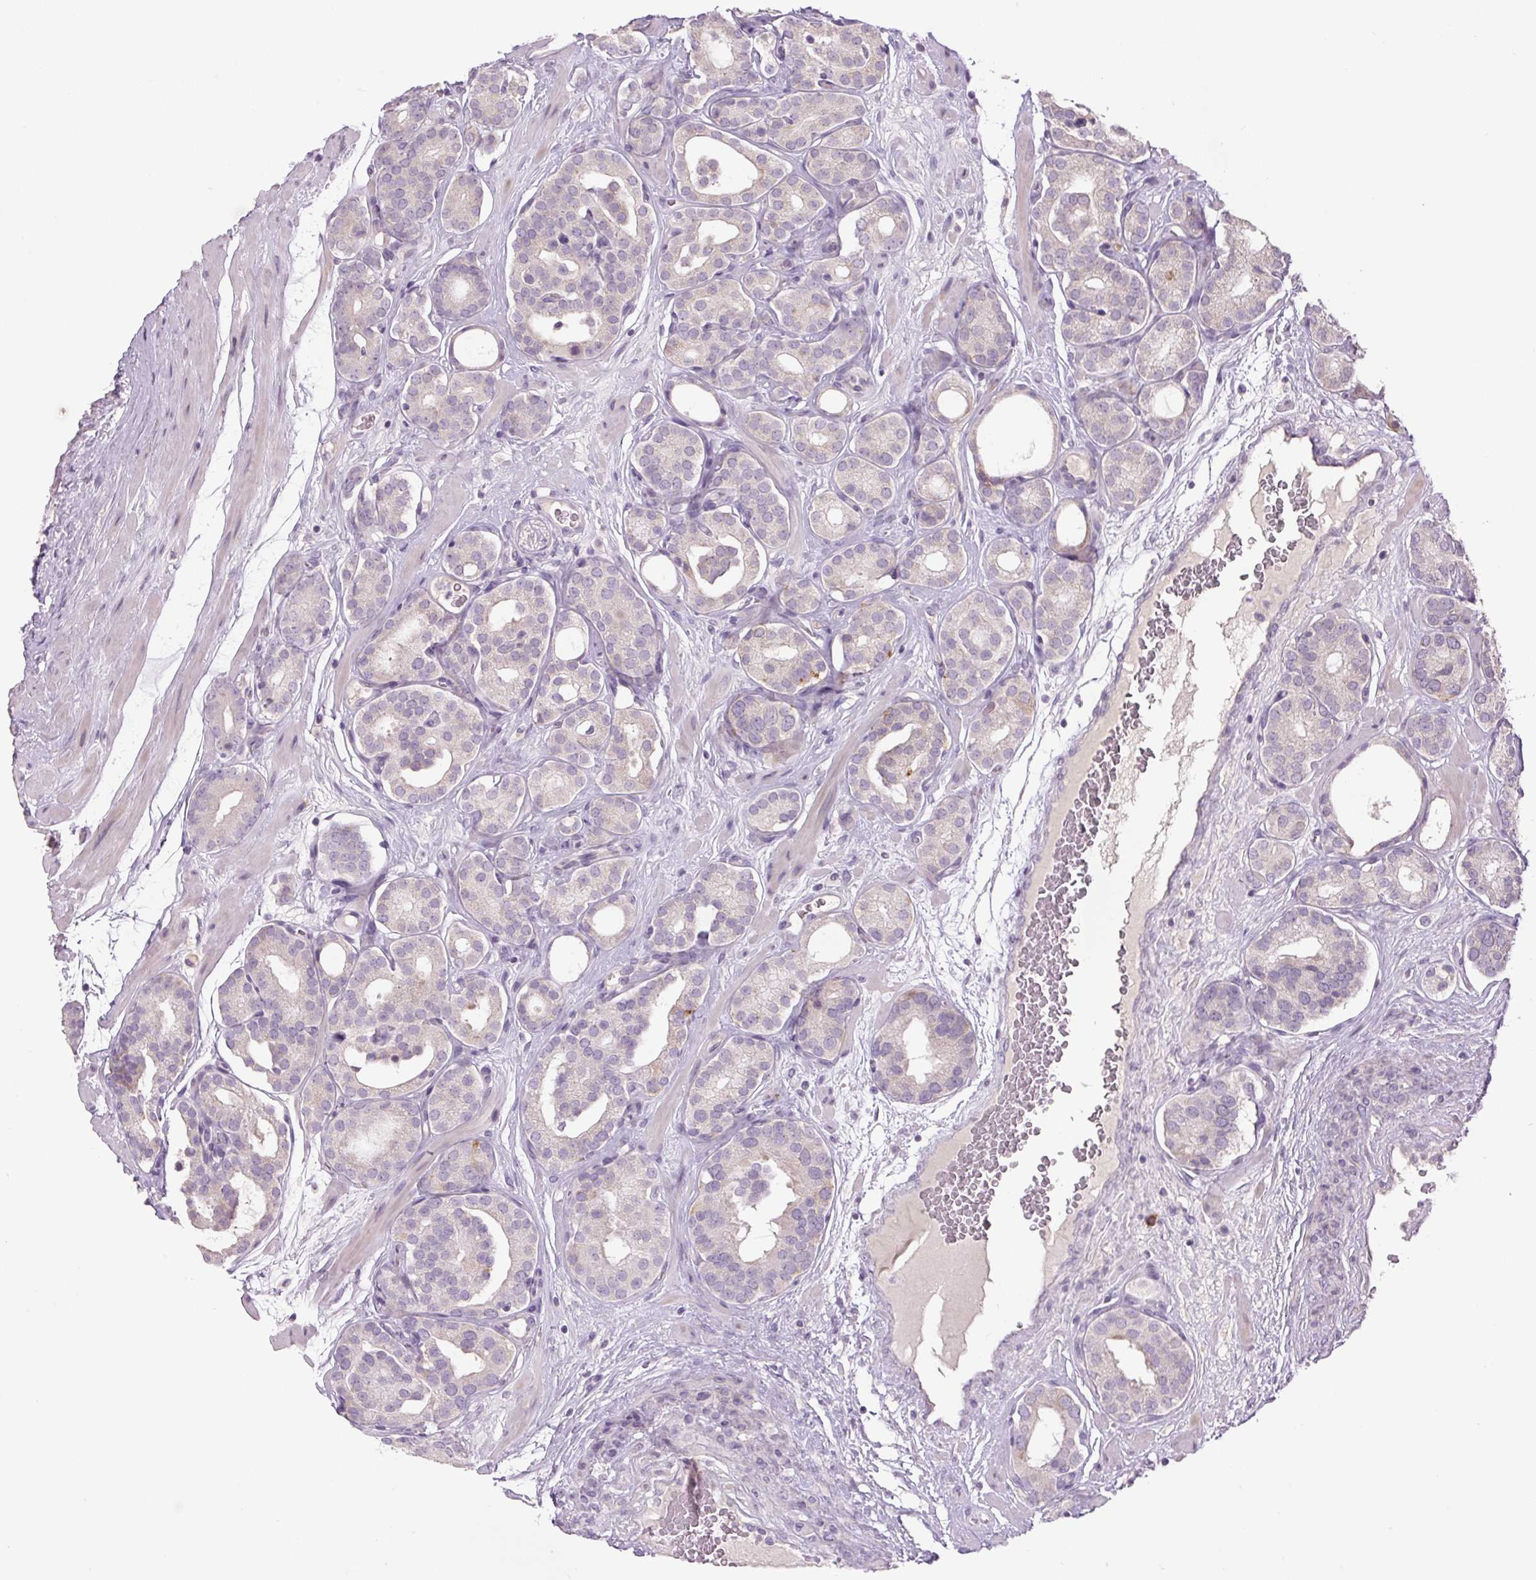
{"staining": {"intensity": "negative", "quantity": "none", "location": "none"}, "tissue": "prostate cancer", "cell_type": "Tumor cells", "image_type": "cancer", "snomed": [{"axis": "morphology", "description": "Adenocarcinoma, High grade"}, {"axis": "topography", "description": "Prostate"}], "caption": "Immunohistochemistry (IHC) of prostate high-grade adenocarcinoma demonstrates no staining in tumor cells.", "gene": "TMEM100", "patient": {"sex": "male", "age": 66}}